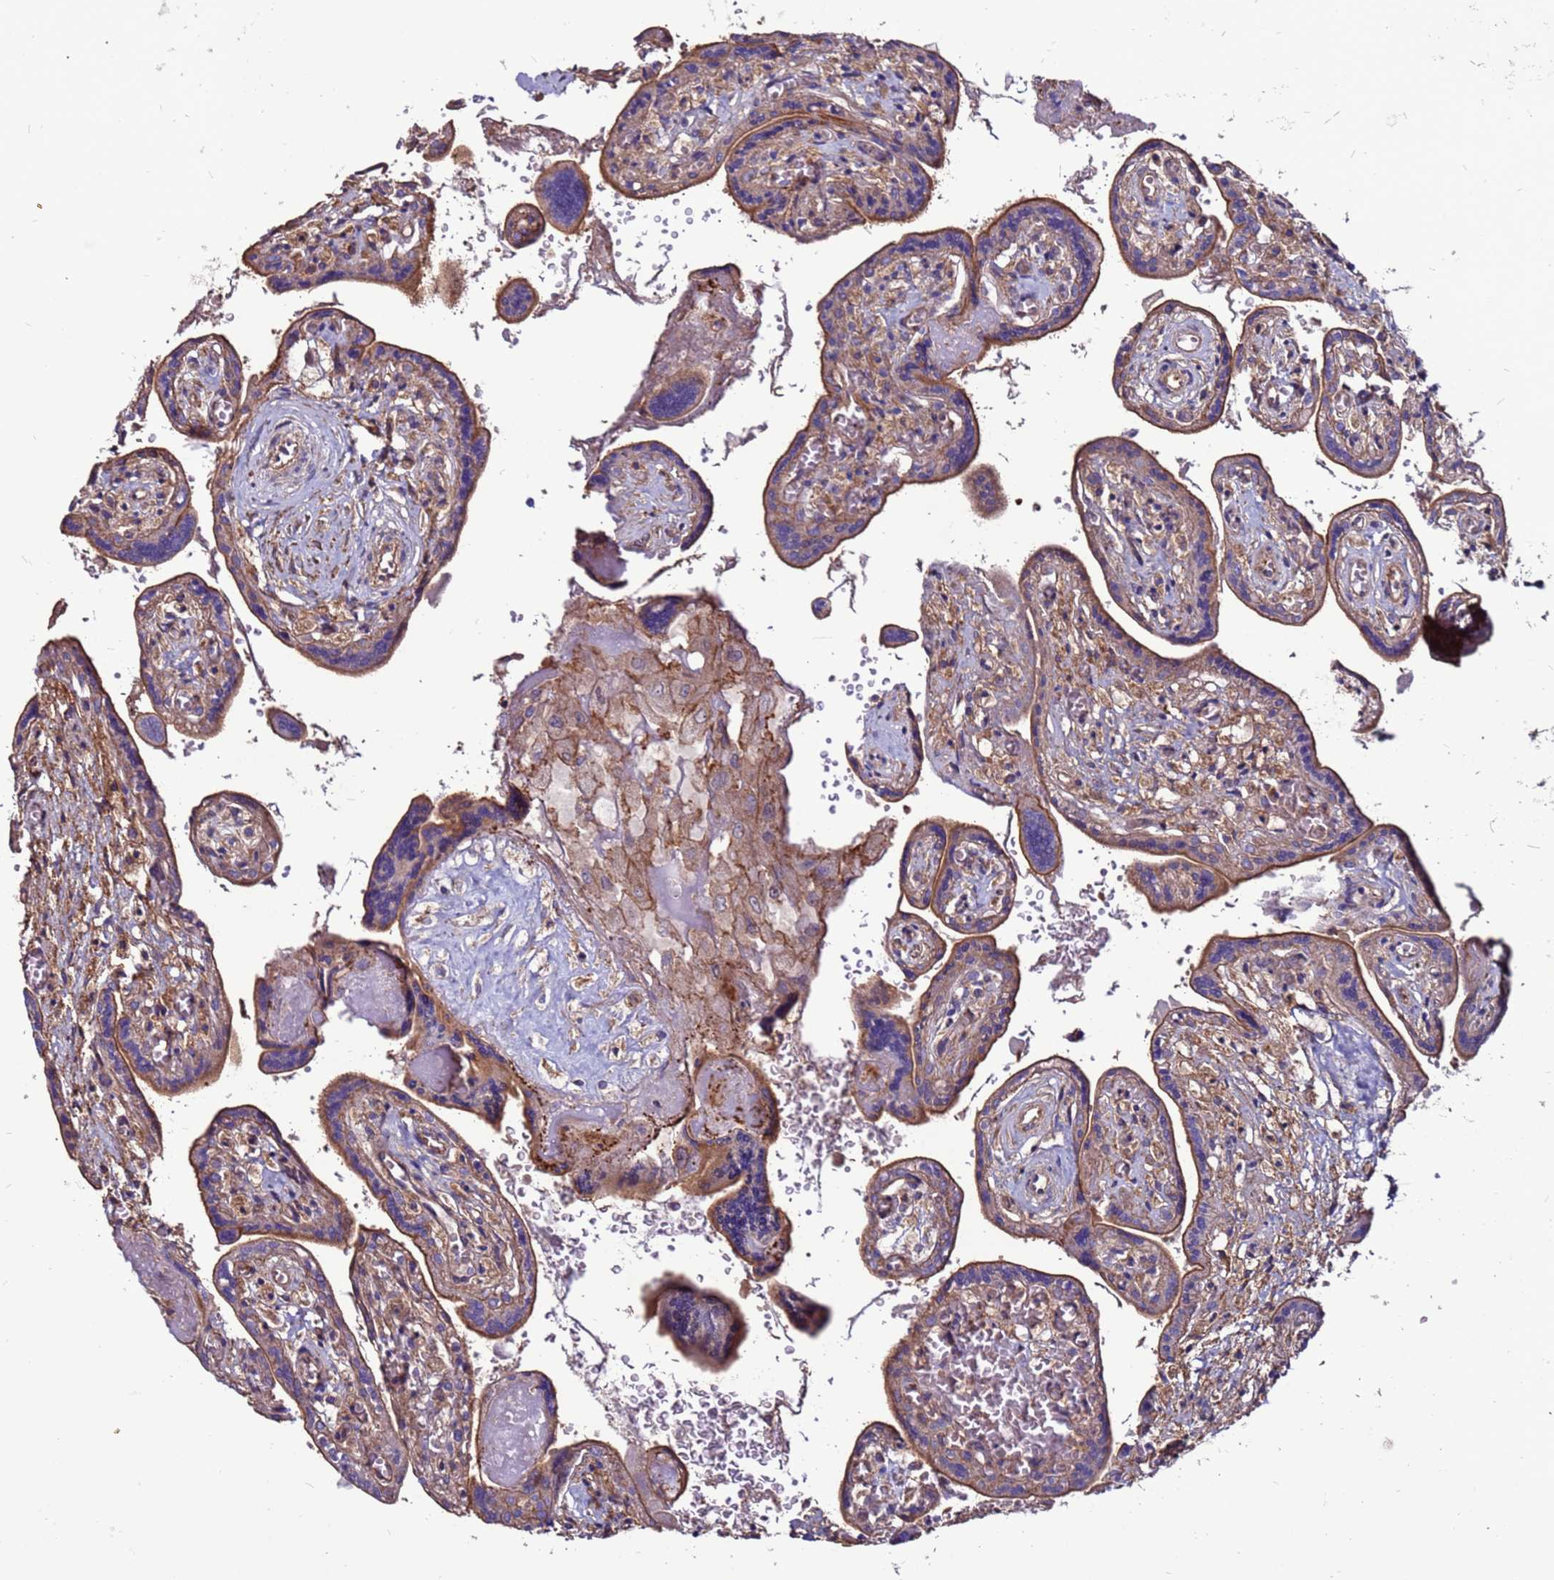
{"staining": {"intensity": "moderate", "quantity": ">75%", "location": "cytoplasmic/membranous"}, "tissue": "placenta", "cell_type": "Trophoblastic cells", "image_type": "normal", "snomed": [{"axis": "morphology", "description": "Normal tissue, NOS"}, {"axis": "topography", "description": "Placenta"}], "caption": "Human placenta stained for a protein (brown) shows moderate cytoplasmic/membranous positive expression in about >75% of trophoblastic cells.", "gene": "NRN1L", "patient": {"sex": "female", "age": 37}}